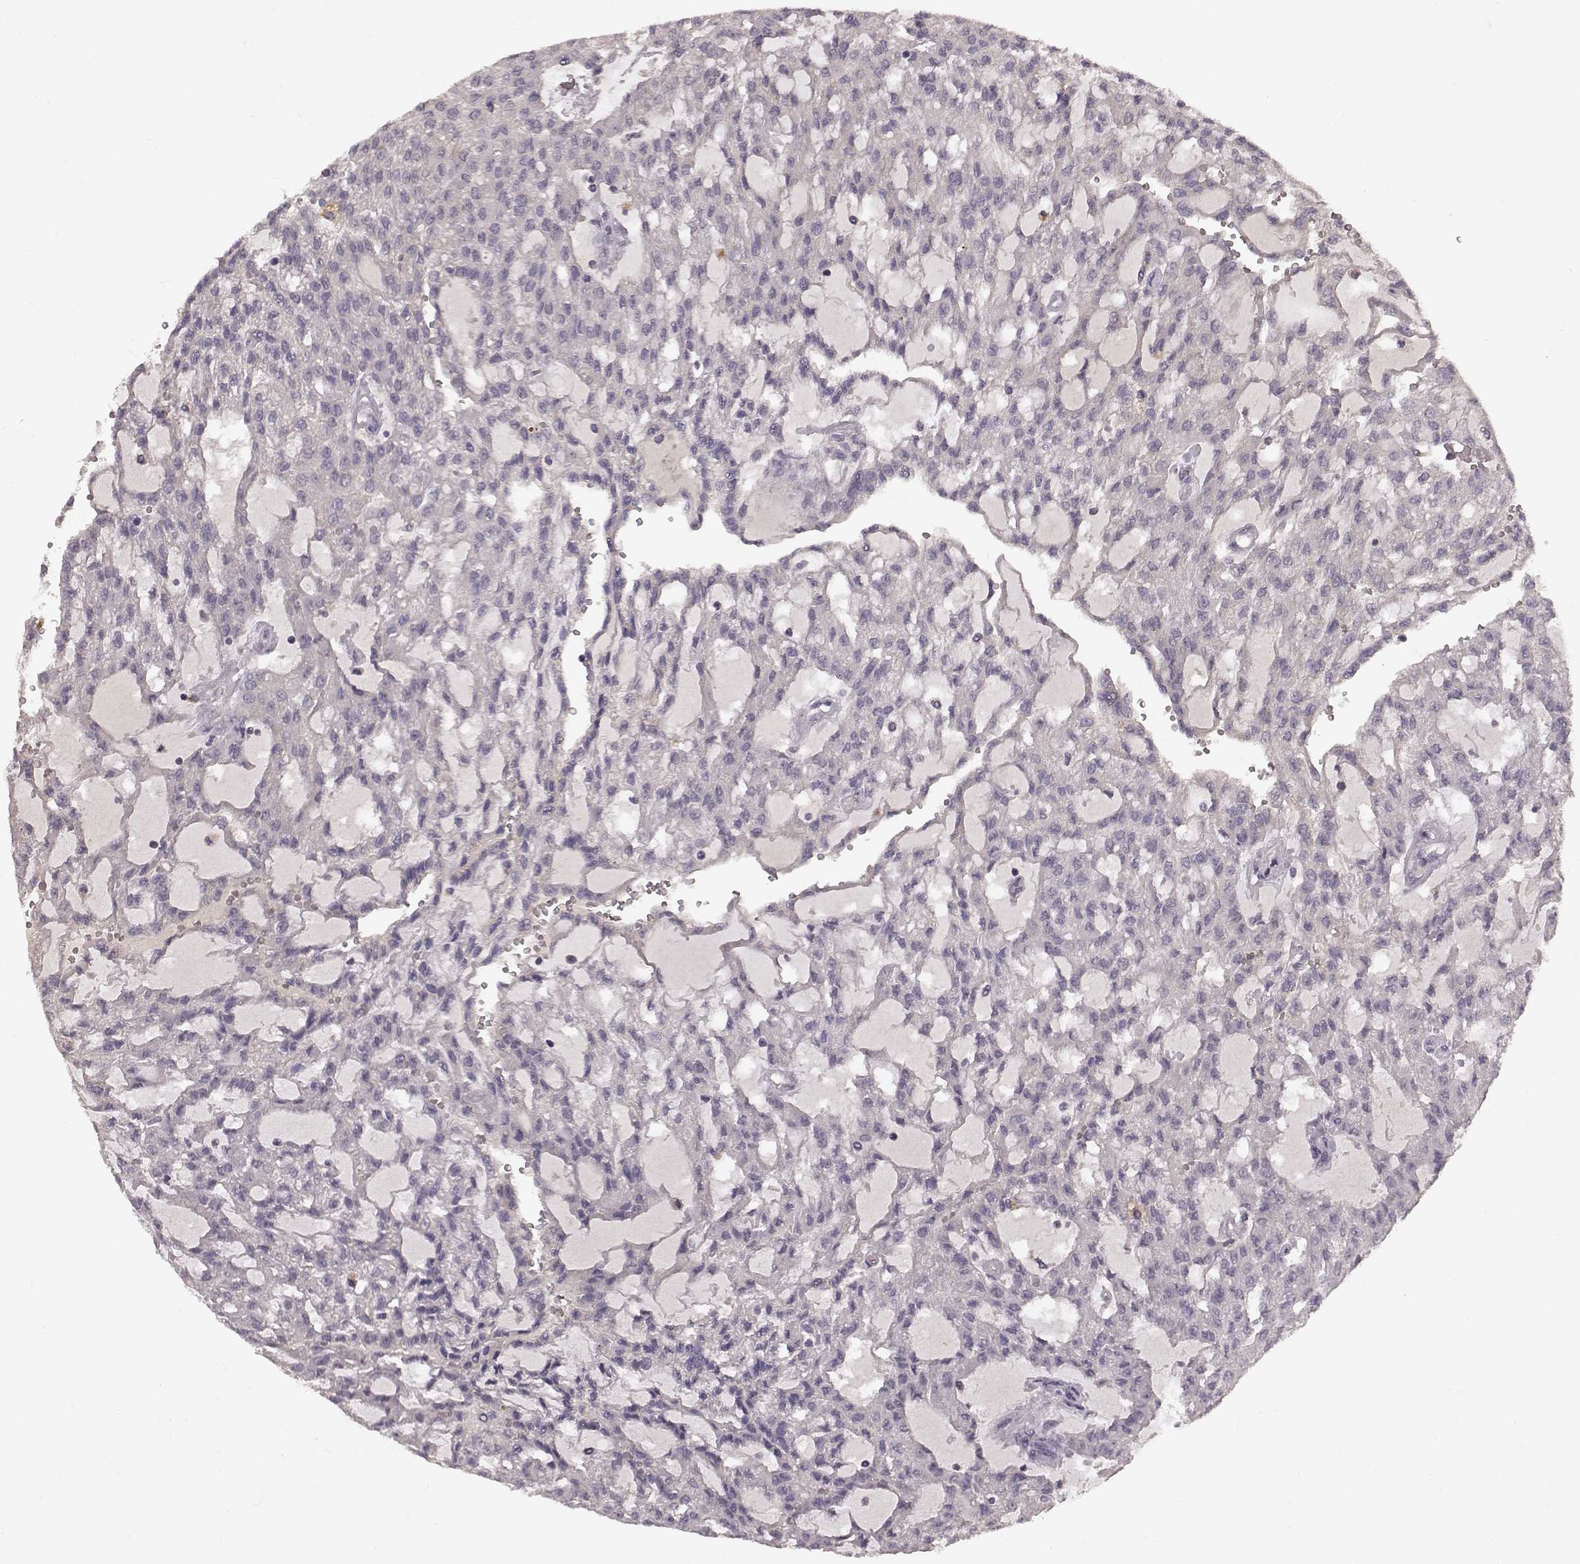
{"staining": {"intensity": "negative", "quantity": "none", "location": "none"}, "tissue": "renal cancer", "cell_type": "Tumor cells", "image_type": "cancer", "snomed": [{"axis": "morphology", "description": "Adenocarcinoma, NOS"}, {"axis": "topography", "description": "Kidney"}], "caption": "There is no significant staining in tumor cells of adenocarcinoma (renal).", "gene": "SLC22A18", "patient": {"sex": "male", "age": 63}}